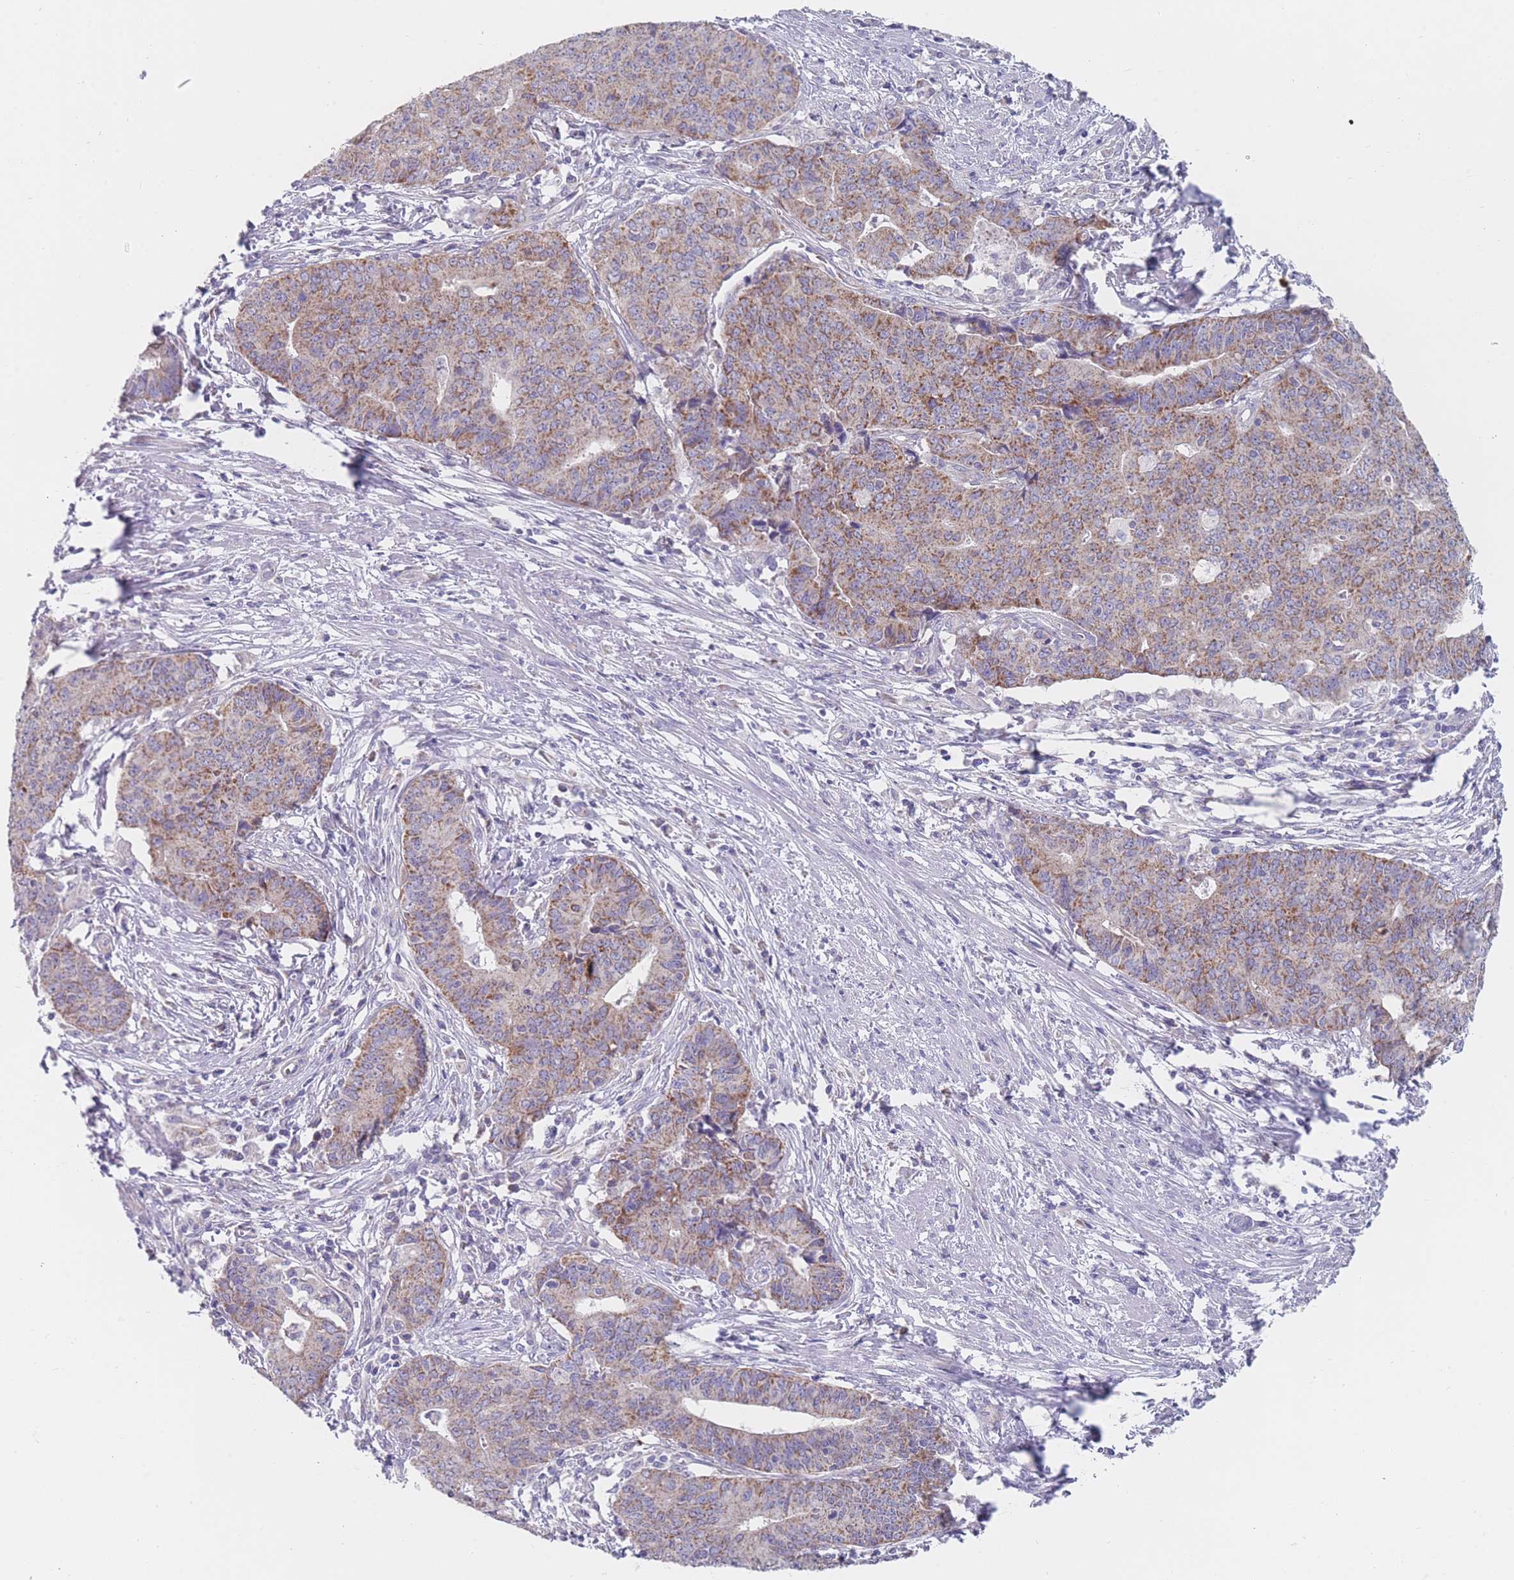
{"staining": {"intensity": "moderate", "quantity": ">75%", "location": "cytoplasmic/membranous"}, "tissue": "endometrial cancer", "cell_type": "Tumor cells", "image_type": "cancer", "snomed": [{"axis": "morphology", "description": "Adenocarcinoma, NOS"}, {"axis": "topography", "description": "Endometrium"}], "caption": "This photomicrograph reveals endometrial adenocarcinoma stained with immunohistochemistry (IHC) to label a protein in brown. The cytoplasmic/membranous of tumor cells show moderate positivity for the protein. Nuclei are counter-stained blue.", "gene": "MRPS14", "patient": {"sex": "female", "age": 59}}